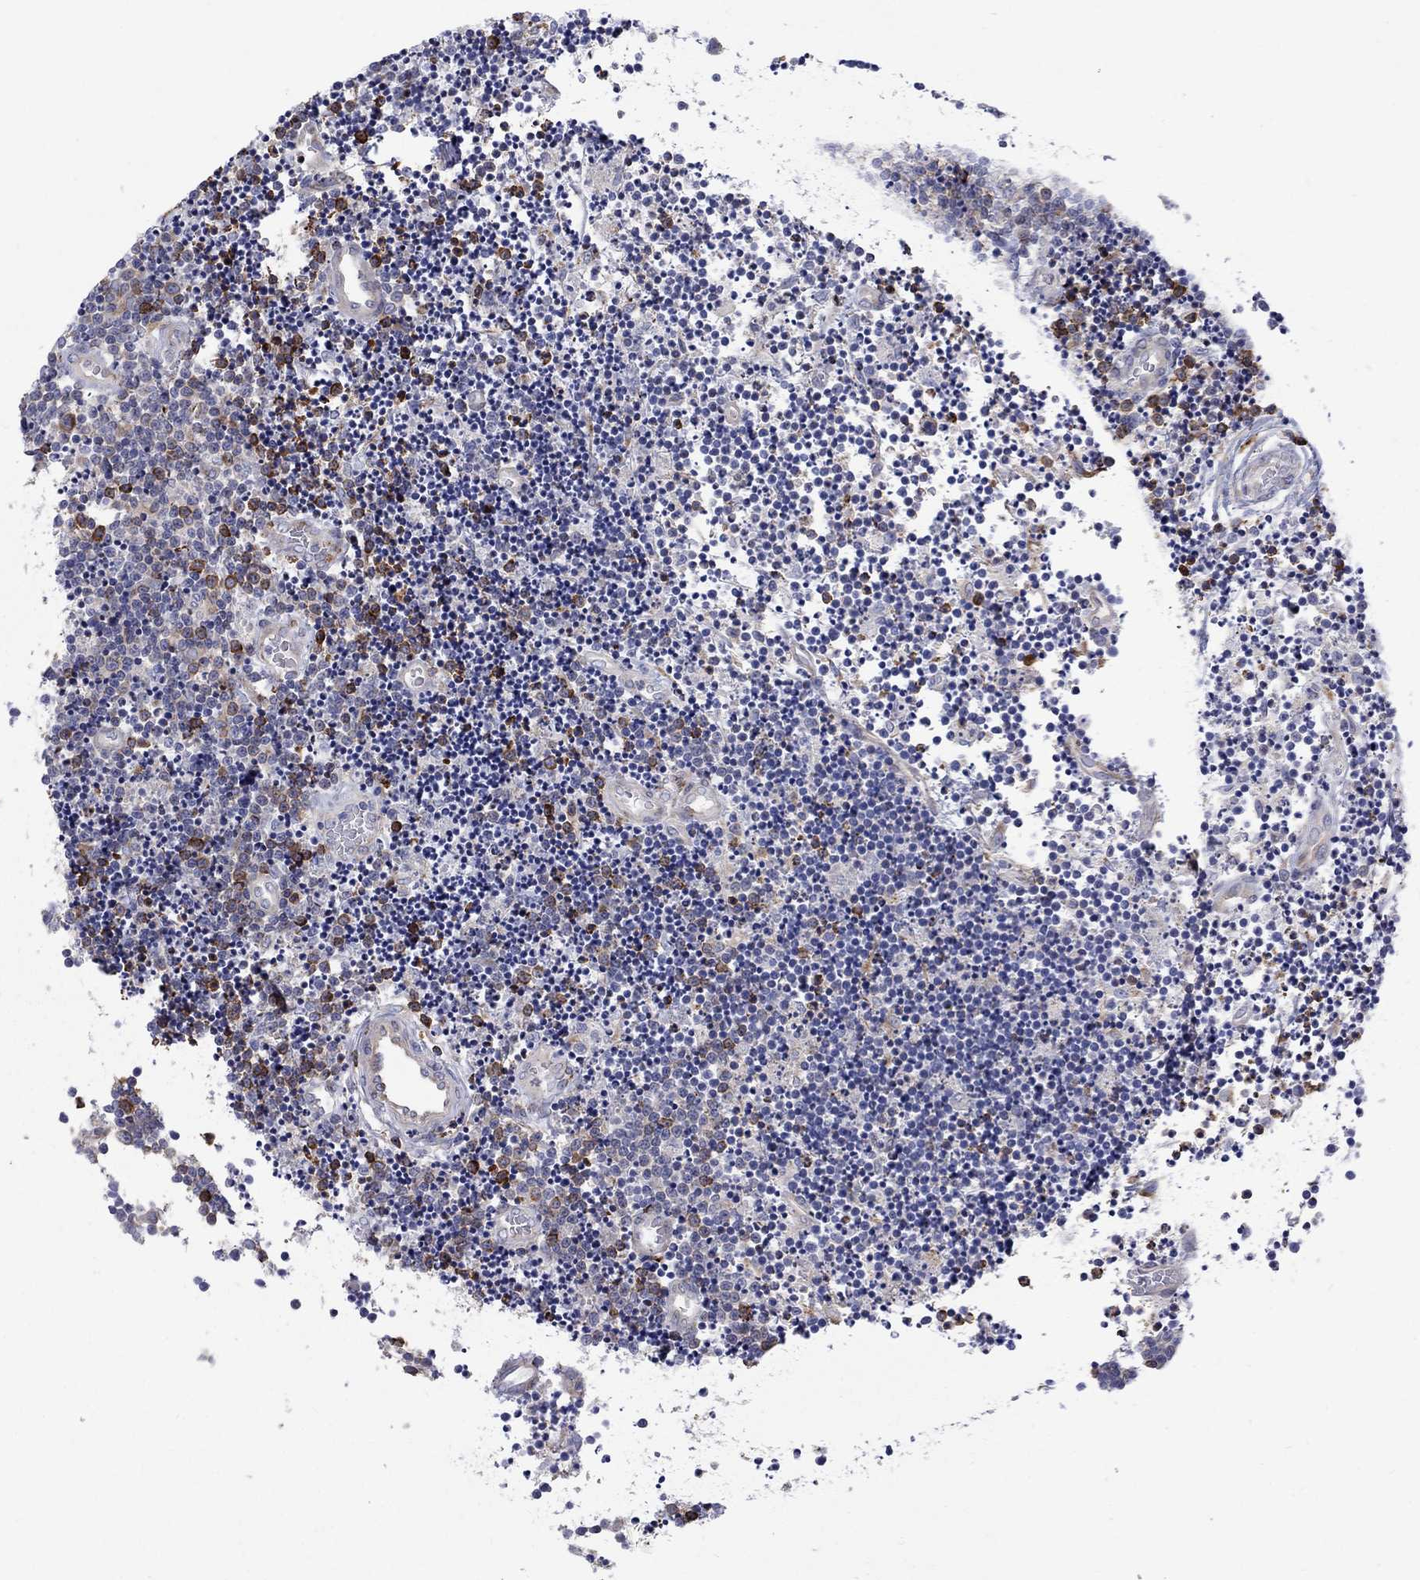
{"staining": {"intensity": "negative", "quantity": "none", "location": "none"}, "tissue": "lymphoma", "cell_type": "Tumor cells", "image_type": "cancer", "snomed": [{"axis": "morphology", "description": "Malignant lymphoma, non-Hodgkin's type, Low grade"}, {"axis": "topography", "description": "Brain"}], "caption": "A high-resolution histopathology image shows immunohistochemistry staining of low-grade malignant lymphoma, non-Hodgkin's type, which displays no significant positivity in tumor cells.", "gene": "ASNS", "patient": {"sex": "female", "age": 66}}